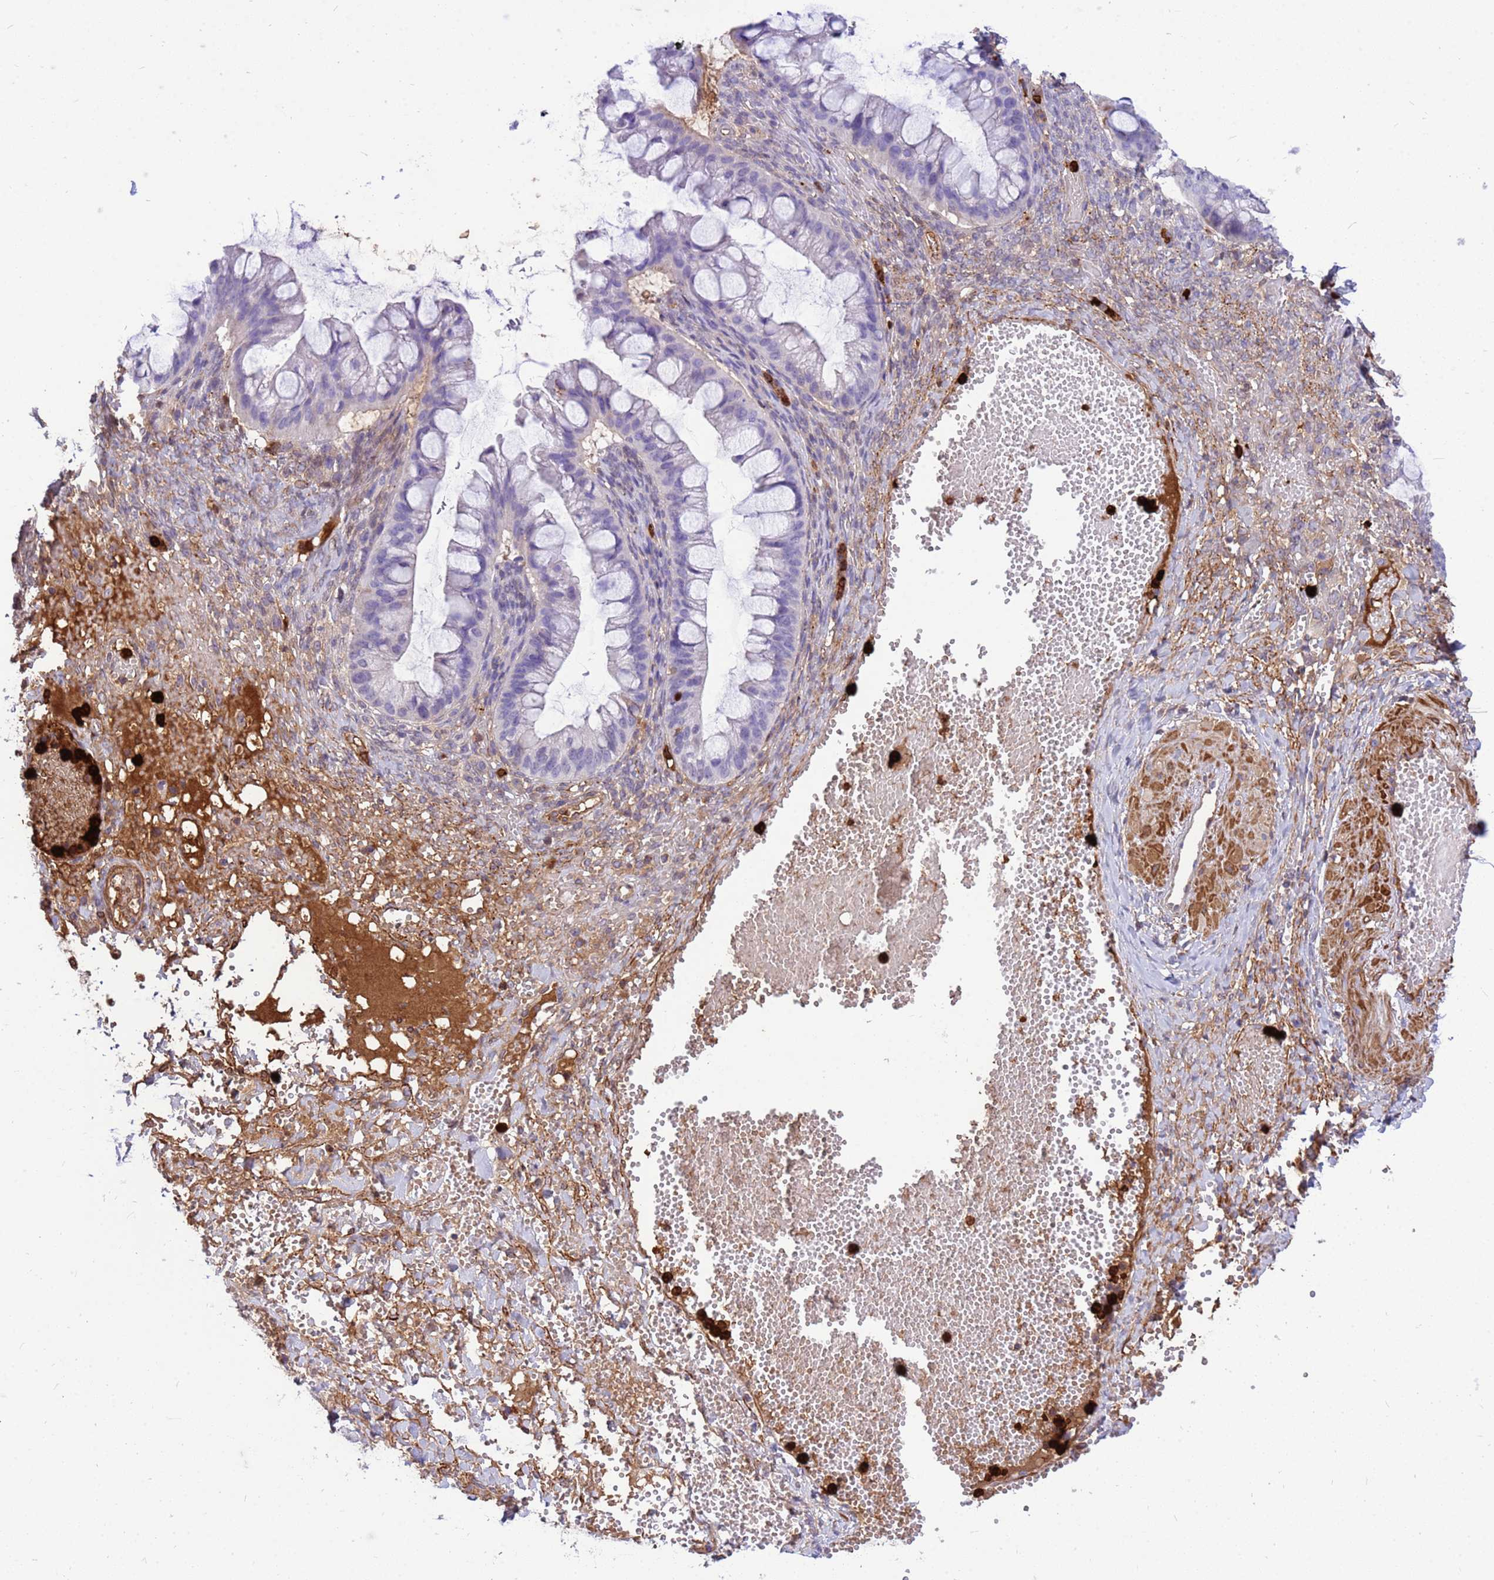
{"staining": {"intensity": "weak", "quantity": "<25%", "location": "nuclear"}, "tissue": "ovarian cancer", "cell_type": "Tumor cells", "image_type": "cancer", "snomed": [{"axis": "morphology", "description": "Cystadenocarcinoma, mucinous, NOS"}, {"axis": "topography", "description": "Ovary"}], "caption": "Ovarian cancer was stained to show a protein in brown. There is no significant staining in tumor cells. (DAB (3,3'-diaminobenzidine) IHC visualized using brightfield microscopy, high magnification).", "gene": "ORM1", "patient": {"sex": "female", "age": 73}}